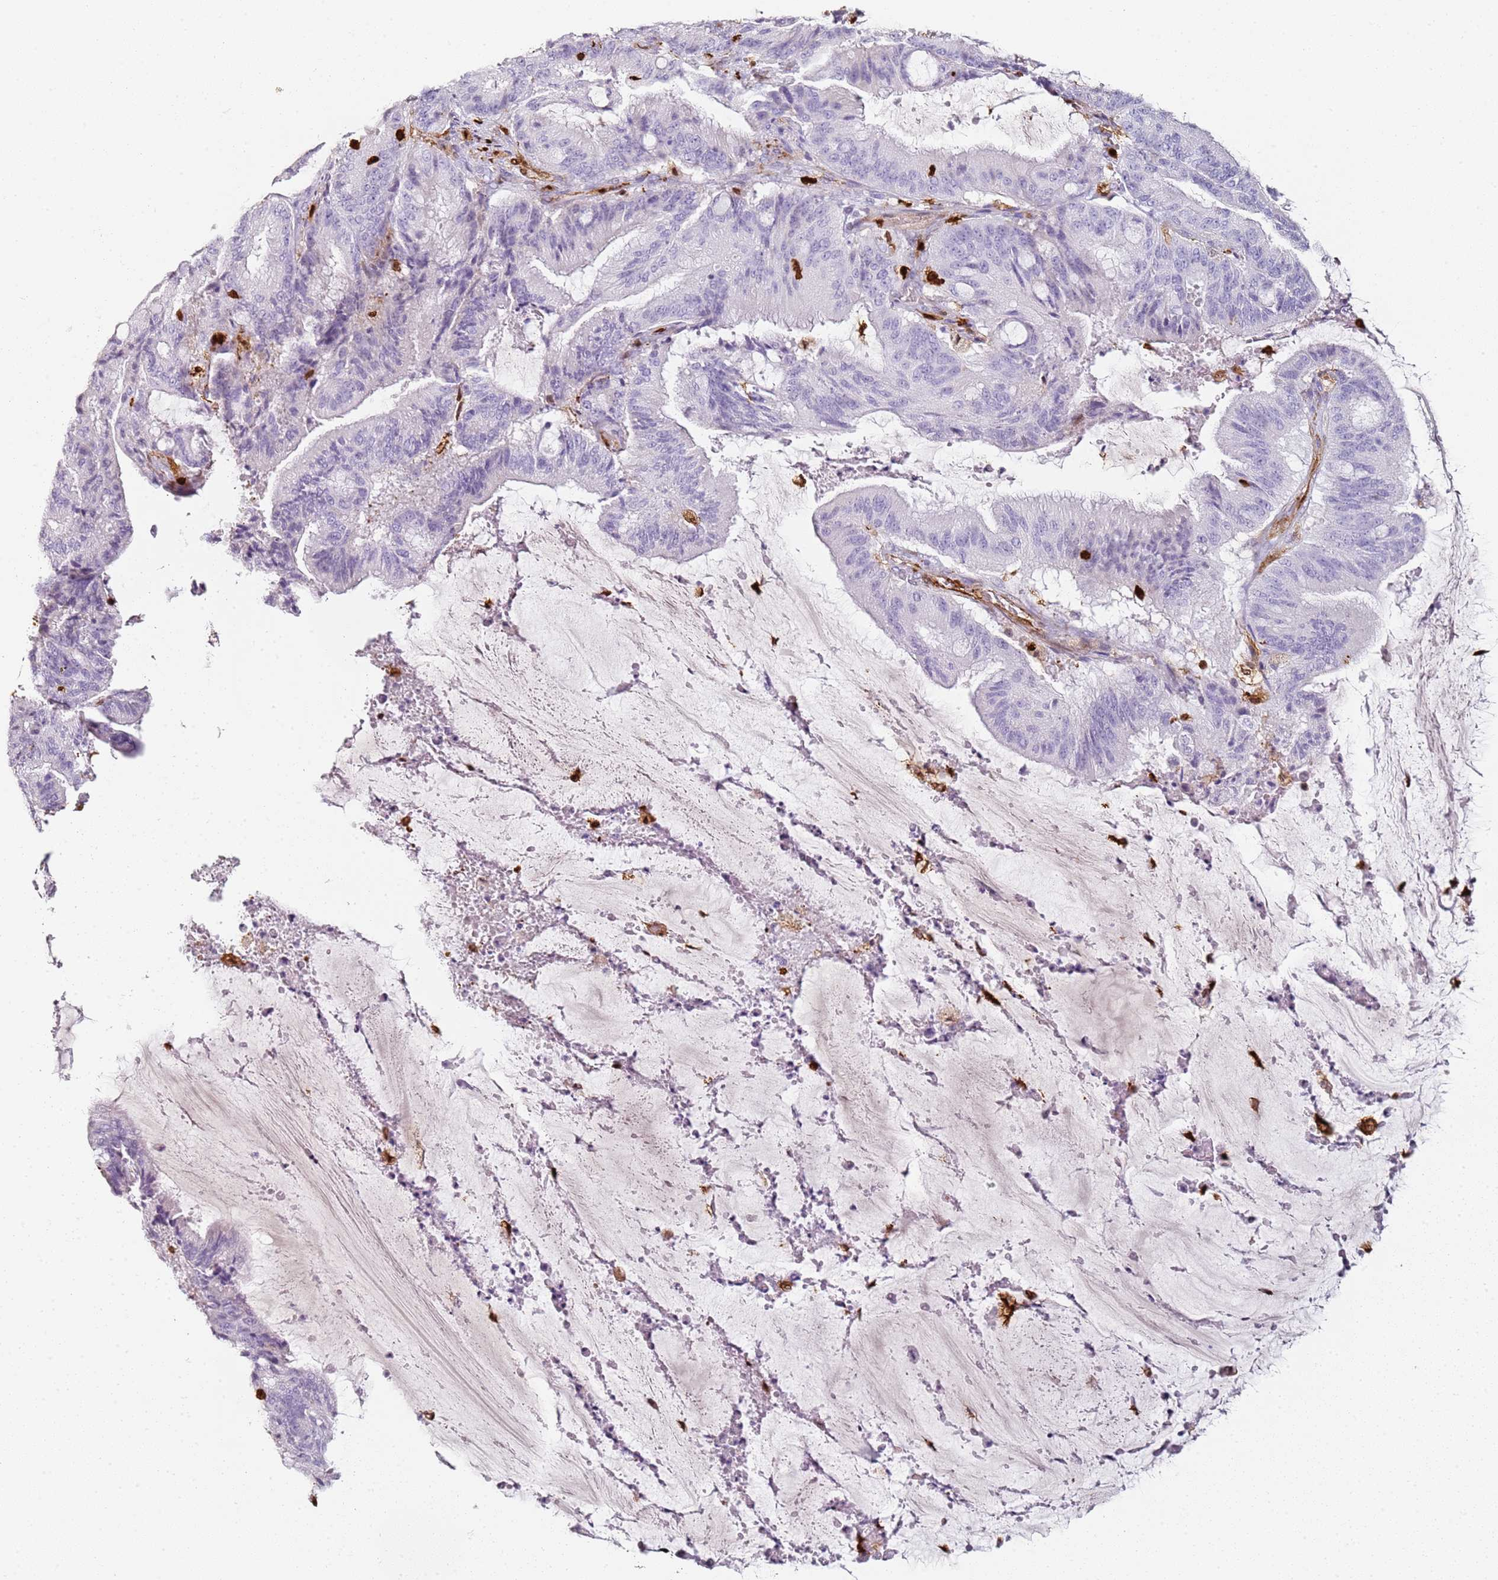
{"staining": {"intensity": "negative", "quantity": "none", "location": "none"}, "tissue": "liver cancer", "cell_type": "Tumor cells", "image_type": "cancer", "snomed": [{"axis": "morphology", "description": "Normal tissue, NOS"}, {"axis": "morphology", "description": "Cholangiocarcinoma"}, {"axis": "topography", "description": "Liver"}, {"axis": "topography", "description": "Peripheral nerve tissue"}], "caption": "This is a image of immunohistochemistry (IHC) staining of liver cholangiocarcinoma, which shows no expression in tumor cells.", "gene": "S100A4", "patient": {"sex": "female", "age": 73}}